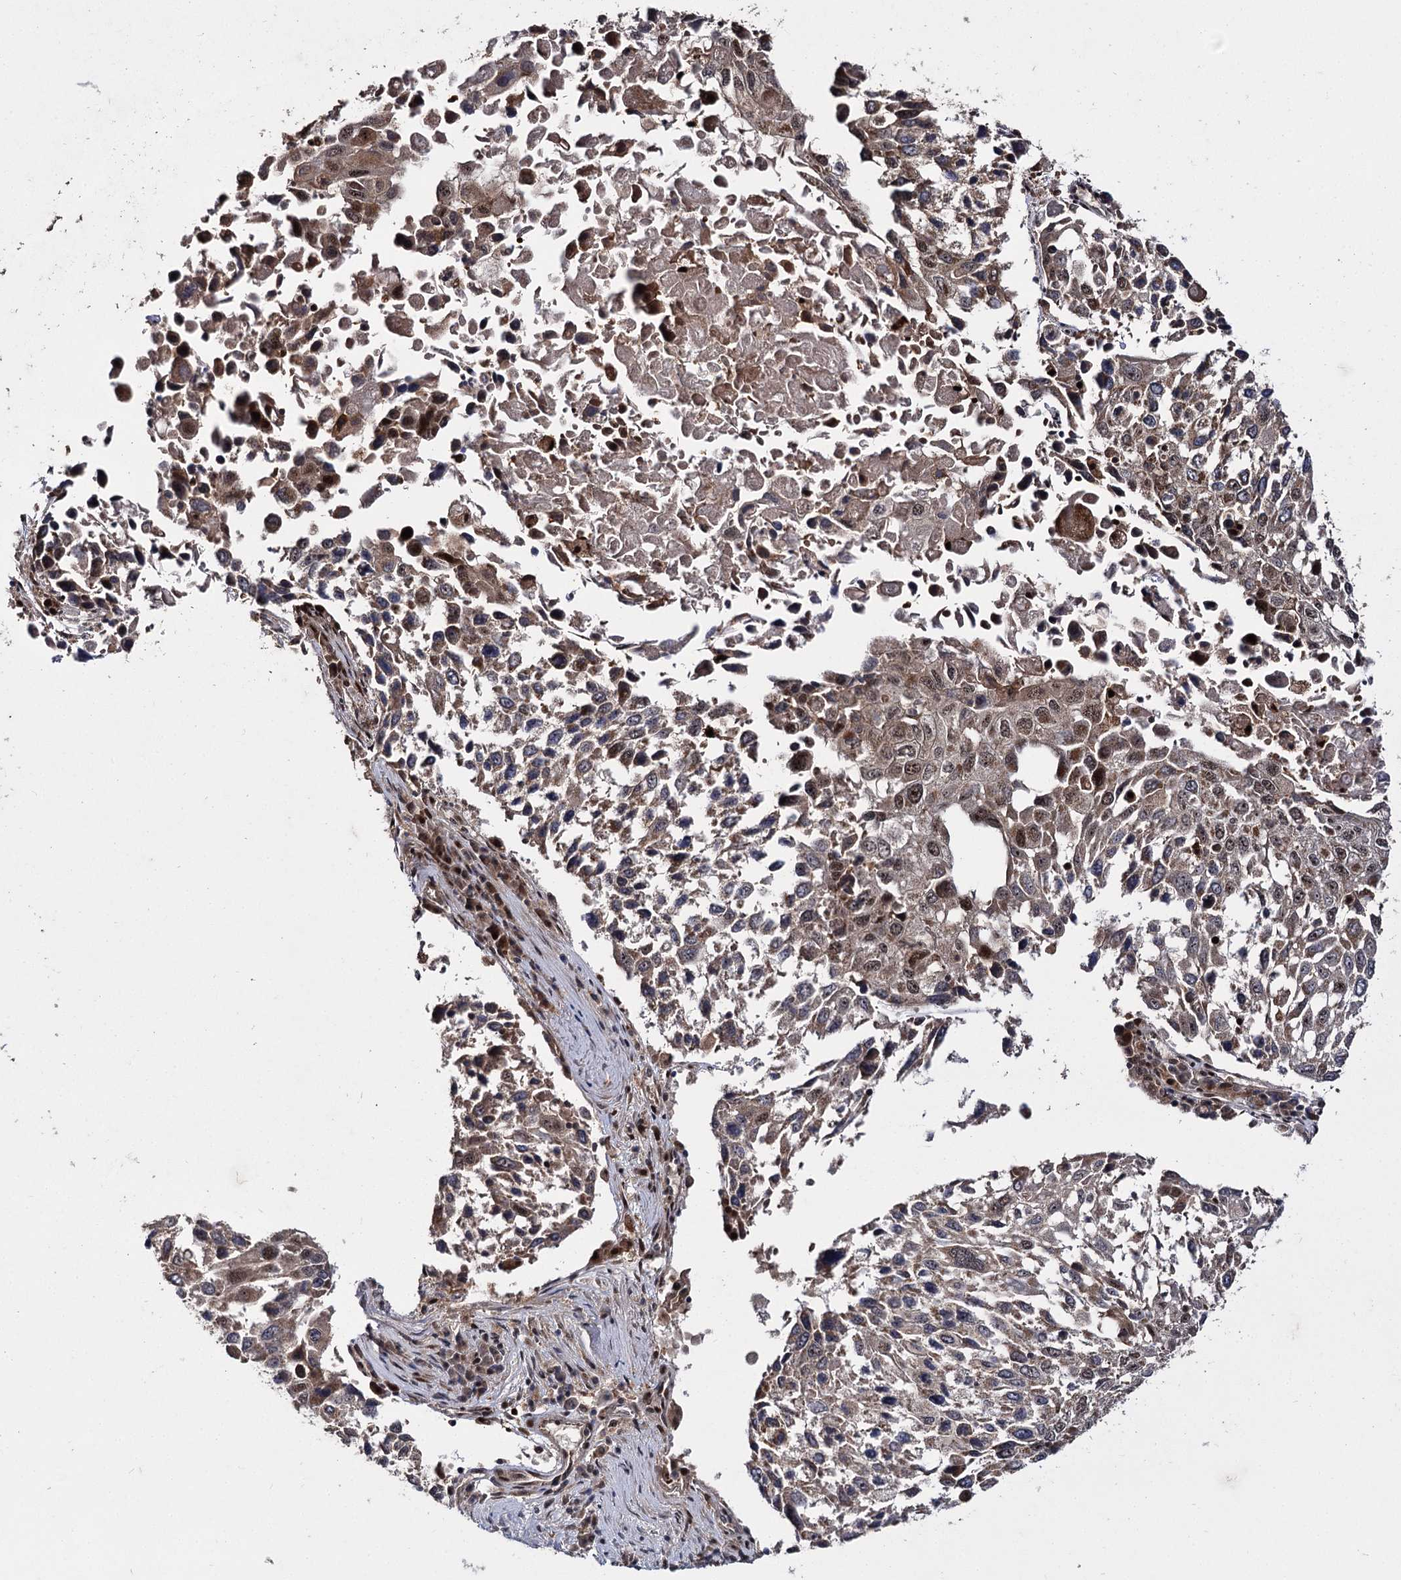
{"staining": {"intensity": "moderate", "quantity": "25%-75%", "location": "cytoplasmic/membranous,nuclear"}, "tissue": "lung cancer", "cell_type": "Tumor cells", "image_type": "cancer", "snomed": [{"axis": "morphology", "description": "Squamous cell carcinoma, NOS"}, {"axis": "topography", "description": "Lung"}], "caption": "Immunohistochemical staining of squamous cell carcinoma (lung) displays medium levels of moderate cytoplasmic/membranous and nuclear protein expression in about 25%-75% of tumor cells.", "gene": "MKNK2", "patient": {"sex": "male", "age": 65}}